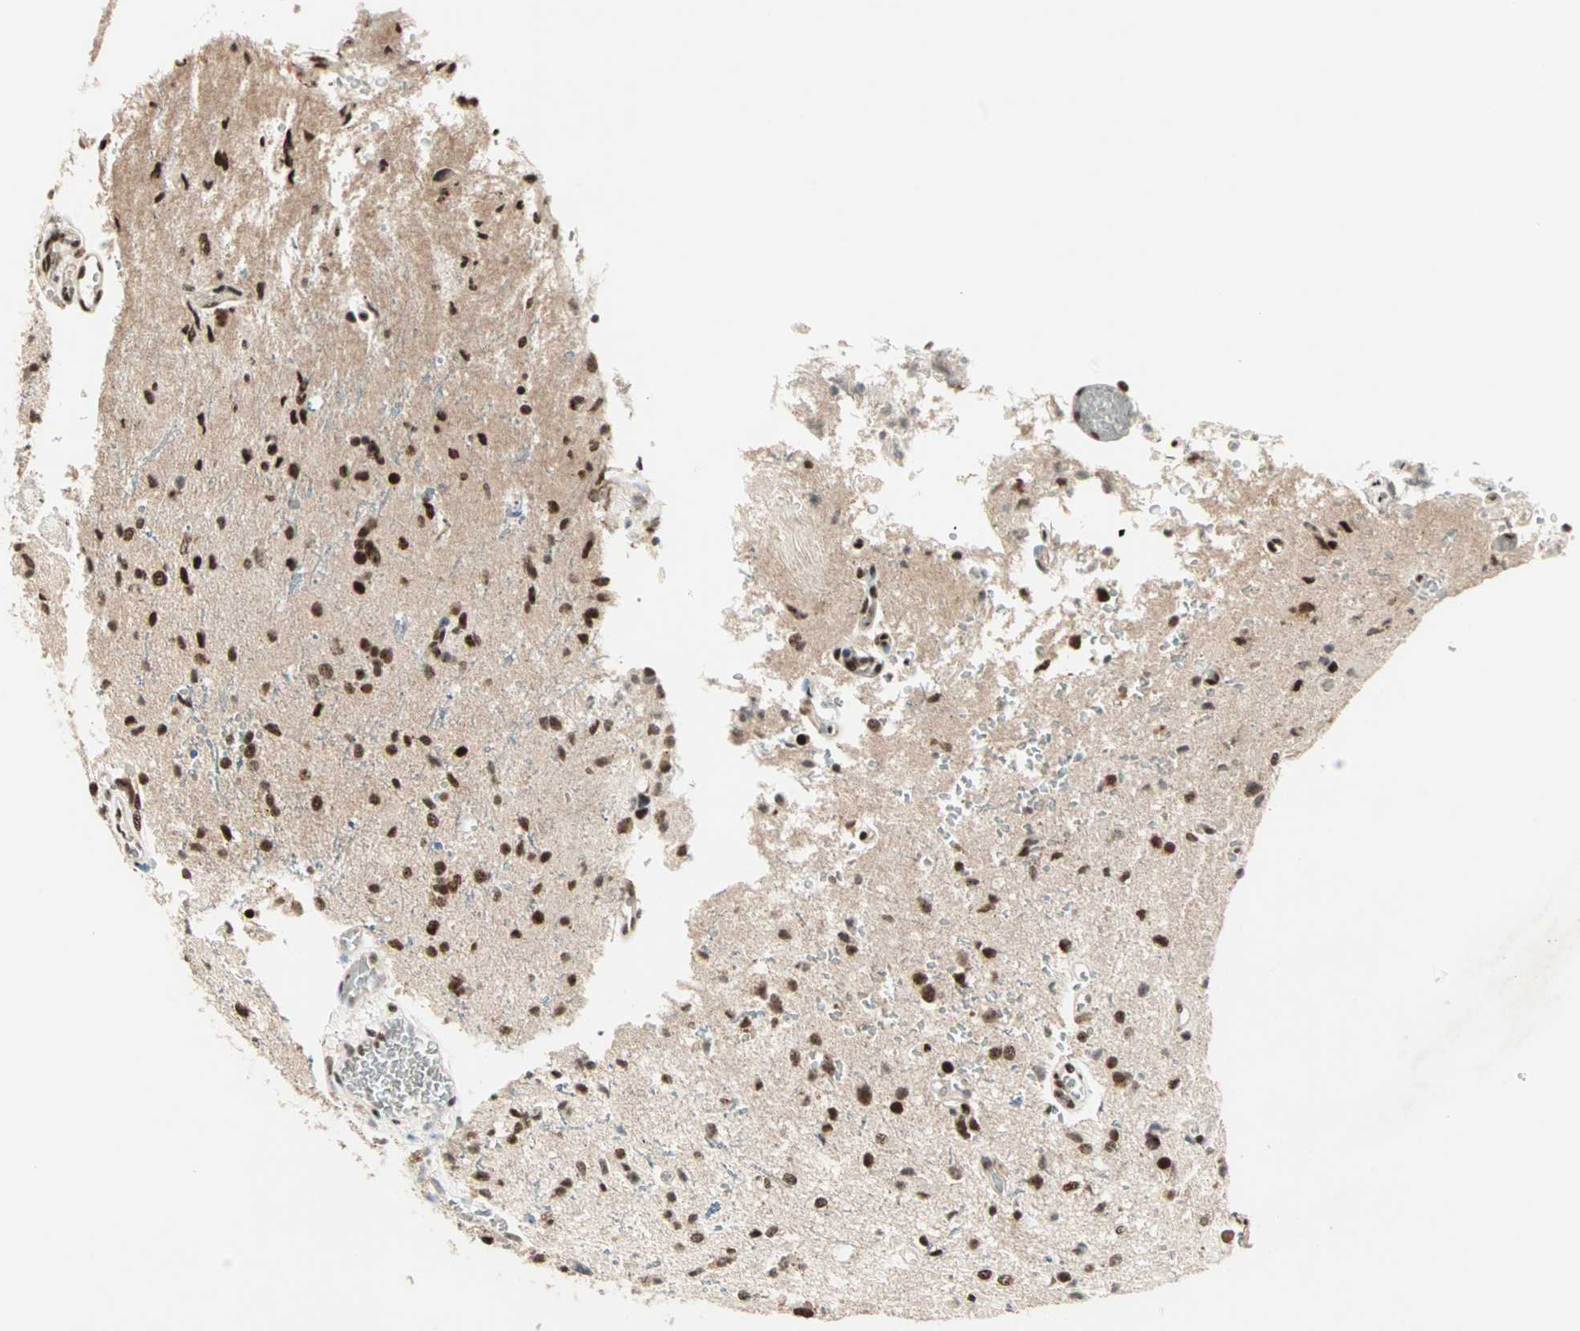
{"staining": {"intensity": "strong", "quantity": ">75%", "location": "nuclear"}, "tissue": "glioma", "cell_type": "Tumor cells", "image_type": "cancer", "snomed": [{"axis": "morphology", "description": "Glioma, malignant, High grade"}, {"axis": "topography", "description": "Brain"}], "caption": "Immunohistochemical staining of human glioma demonstrates high levels of strong nuclear expression in approximately >75% of tumor cells.", "gene": "MDC1", "patient": {"sex": "male", "age": 47}}